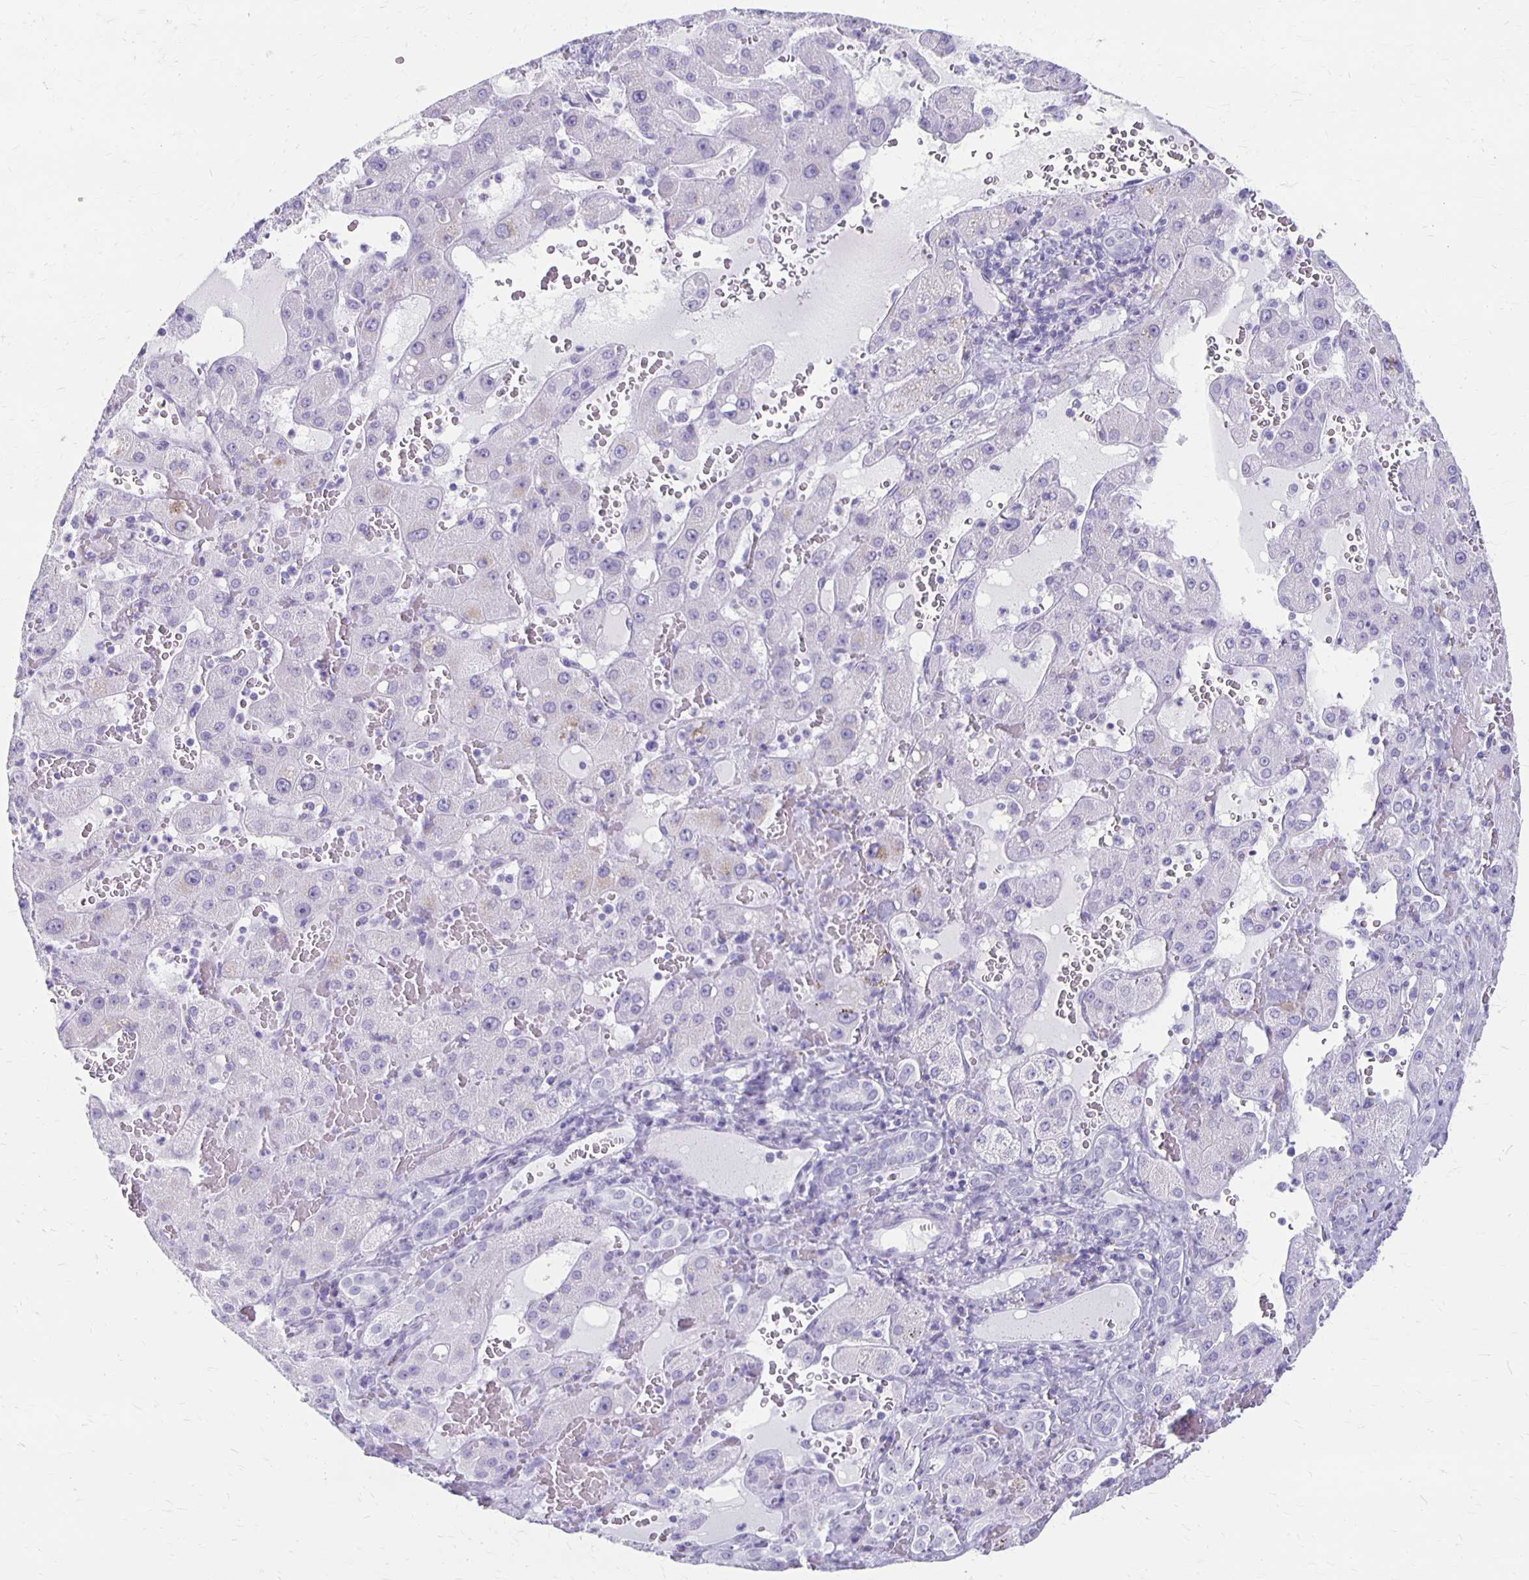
{"staining": {"intensity": "negative", "quantity": "none", "location": "none"}, "tissue": "liver cancer", "cell_type": "Tumor cells", "image_type": "cancer", "snomed": [{"axis": "morphology", "description": "Carcinoma, Hepatocellular, NOS"}, {"axis": "topography", "description": "Liver"}], "caption": "This is an immunohistochemistry image of human hepatocellular carcinoma (liver). There is no staining in tumor cells.", "gene": "MAGEC2", "patient": {"sex": "female", "age": 73}}